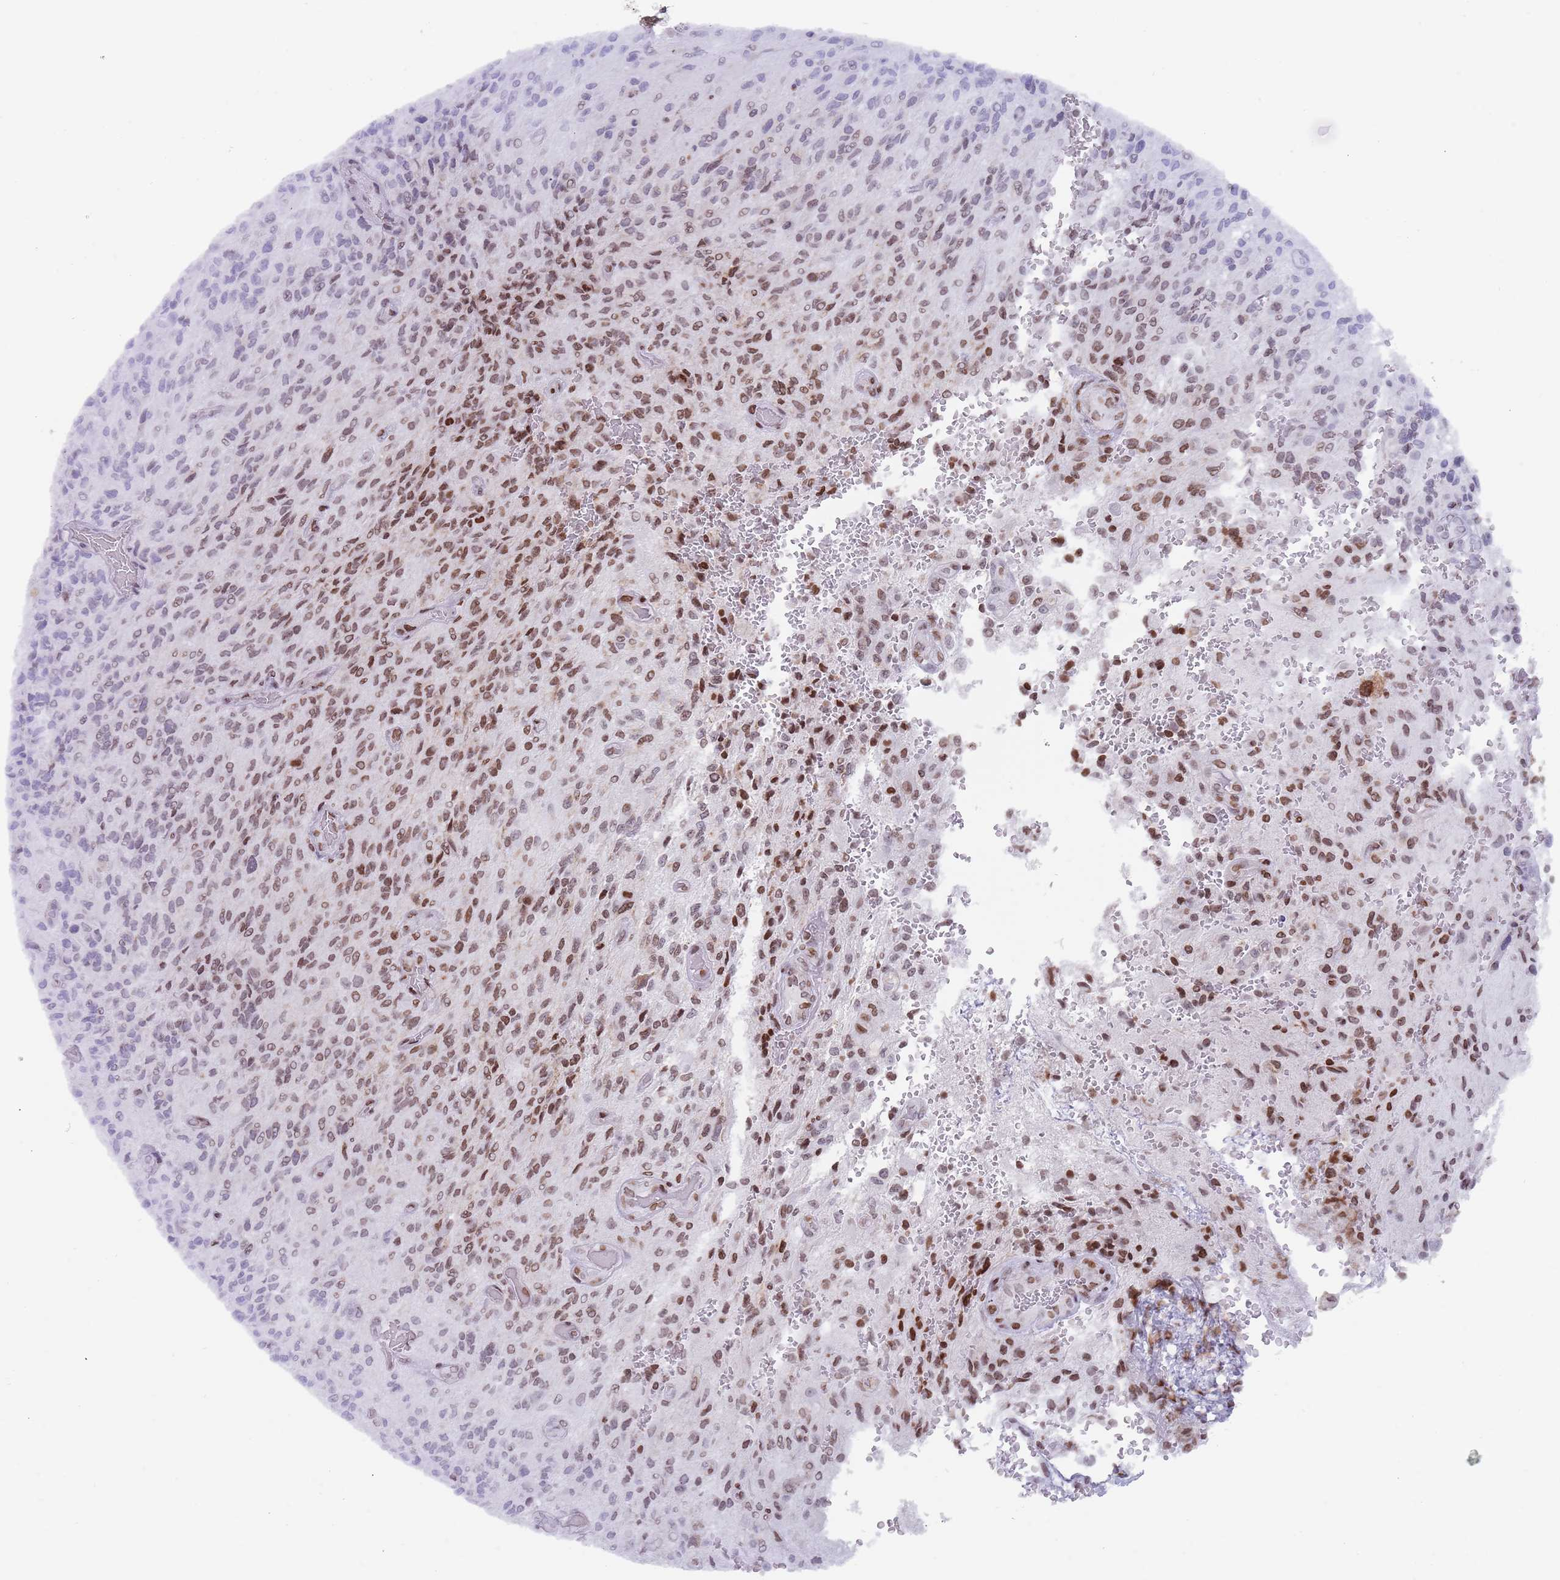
{"staining": {"intensity": "moderate", "quantity": "25%-75%", "location": "nuclear"}, "tissue": "glioma", "cell_type": "Tumor cells", "image_type": "cancer", "snomed": [{"axis": "morphology", "description": "Normal tissue, NOS"}, {"axis": "morphology", "description": "Glioma, malignant, High grade"}, {"axis": "topography", "description": "Cerebral cortex"}], "caption": "Immunohistochemical staining of malignant glioma (high-grade) exhibits medium levels of moderate nuclear protein expression in about 25%-75% of tumor cells.", "gene": "HDAC8", "patient": {"sex": "male", "age": 56}}